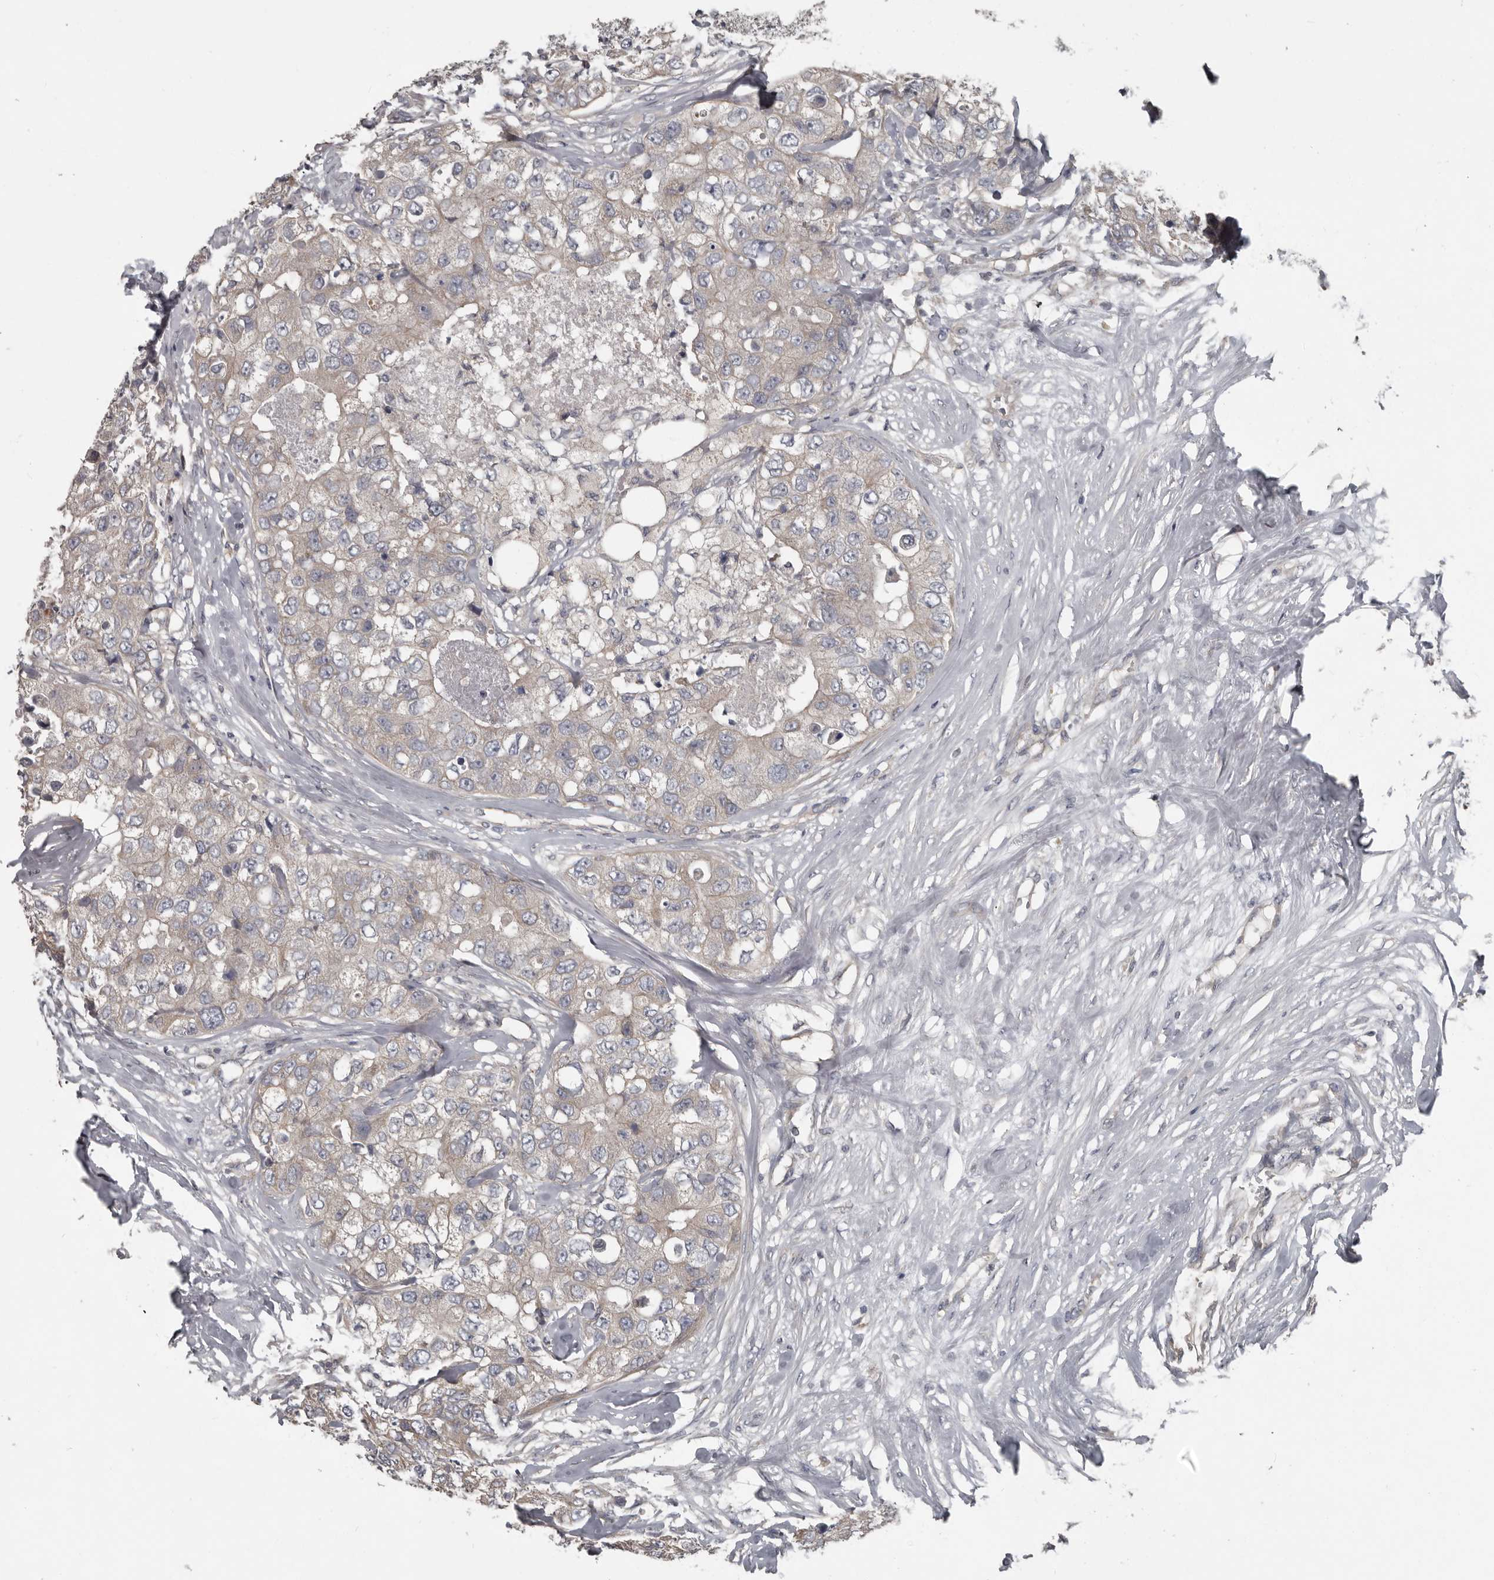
{"staining": {"intensity": "weak", "quantity": "<25%", "location": "cytoplasmic/membranous"}, "tissue": "breast cancer", "cell_type": "Tumor cells", "image_type": "cancer", "snomed": [{"axis": "morphology", "description": "Duct carcinoma"}, {"axis": "topography", "description": "Breast"}], "caption": "DAB (3,3'-diaminobenzidine) immunohistochemical staining of infiltrating ductal carcinoma (breast) exhibits no significant positivity in tumor cells.", "gene": "CA6", "patient": {"sex": "female", "age": 62}}